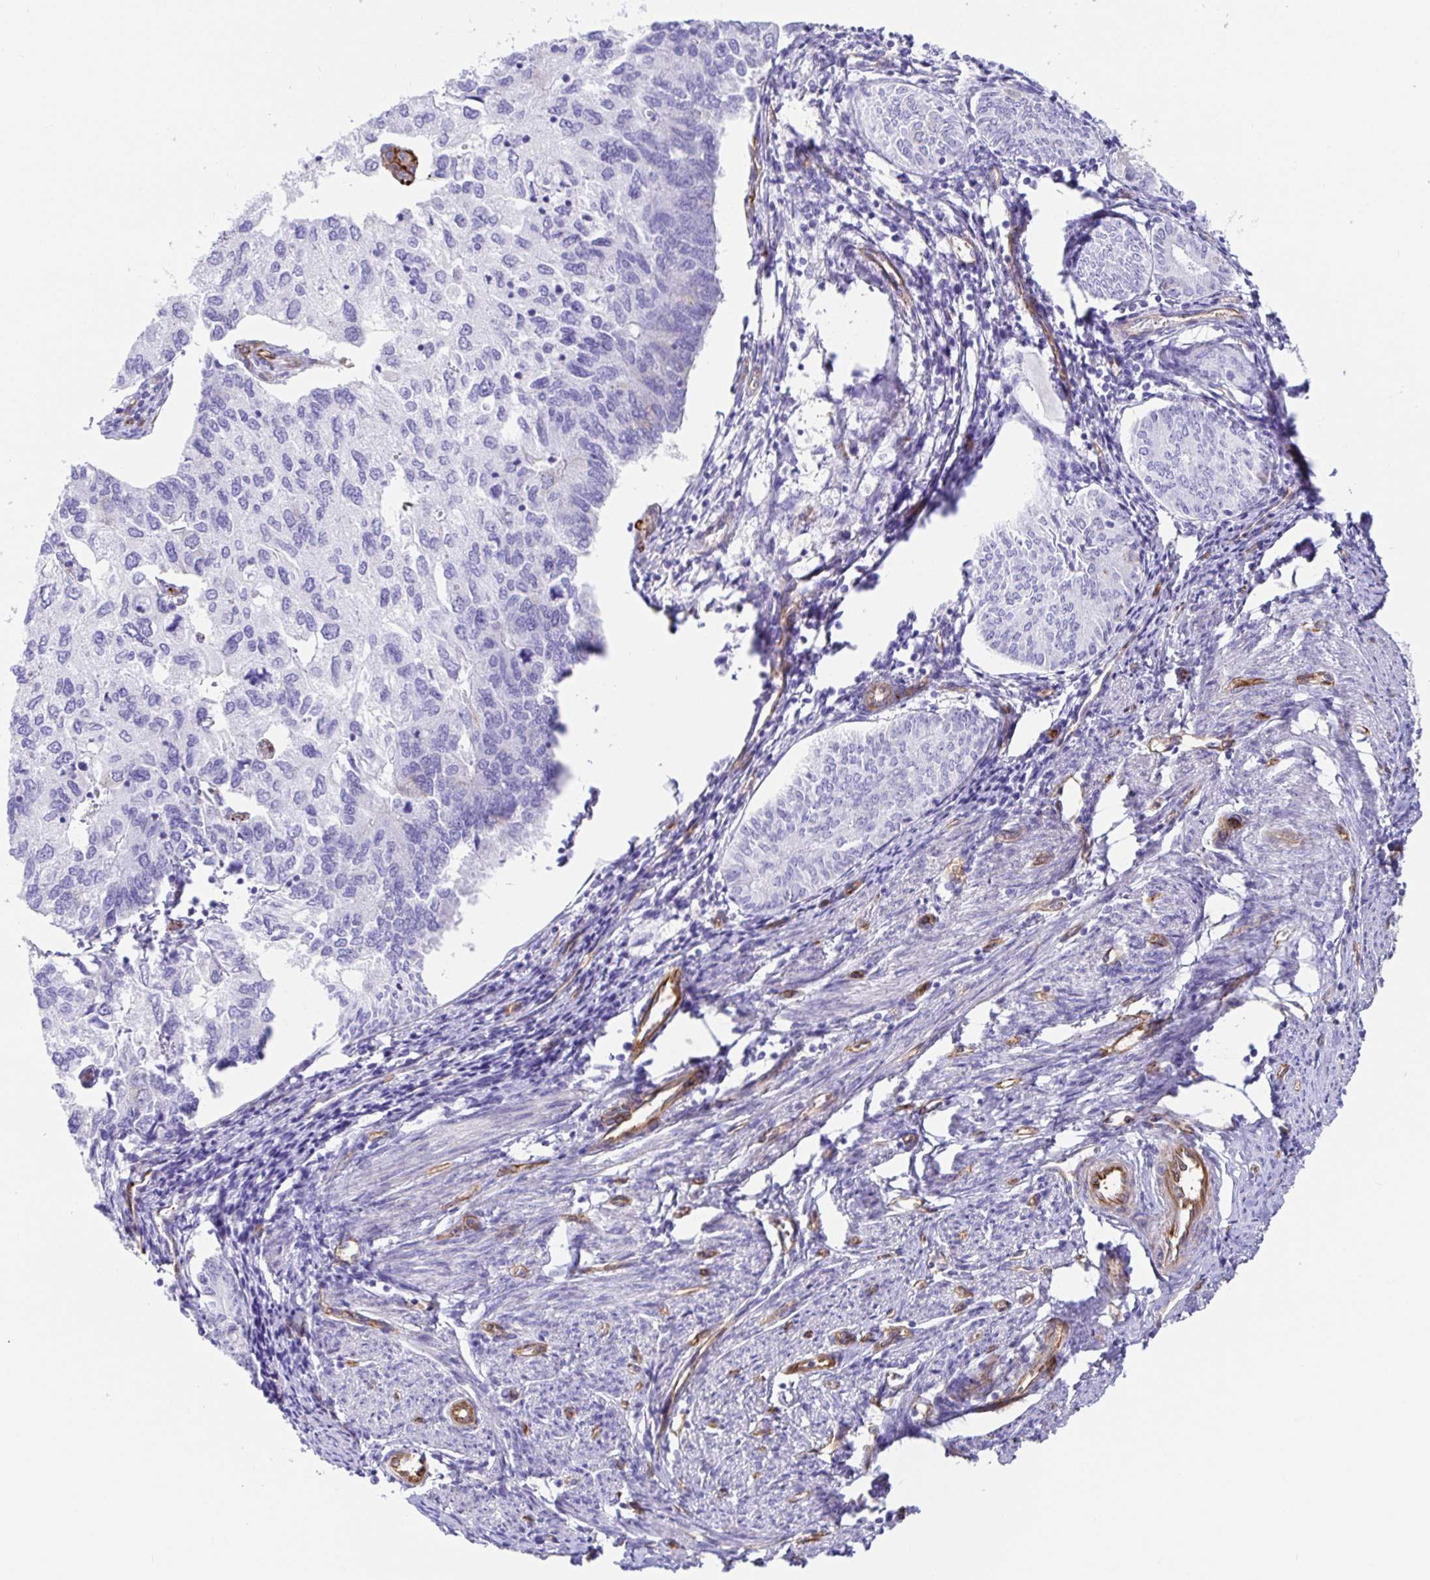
{"staining": {"intensity": "negative", "quantity": "none", "location": "none"}, "tissue": "endometrial cancer", "cell_type": "Tumor cells", "image_type": "cancer", "snomed": [{"axis": "morphology", "description": "Carcinoma, NOS"}, {"axis": "topography", "description": "Uterus"}], "caption": "High power microscopy photomicrograph of an immunohistochemistry (IHC) photomicrograph of endometrial cancer, revealing no significant expression in tumor cells.", "gene": "DOCK1", "patient": {"sex": "female", "age": 76}}